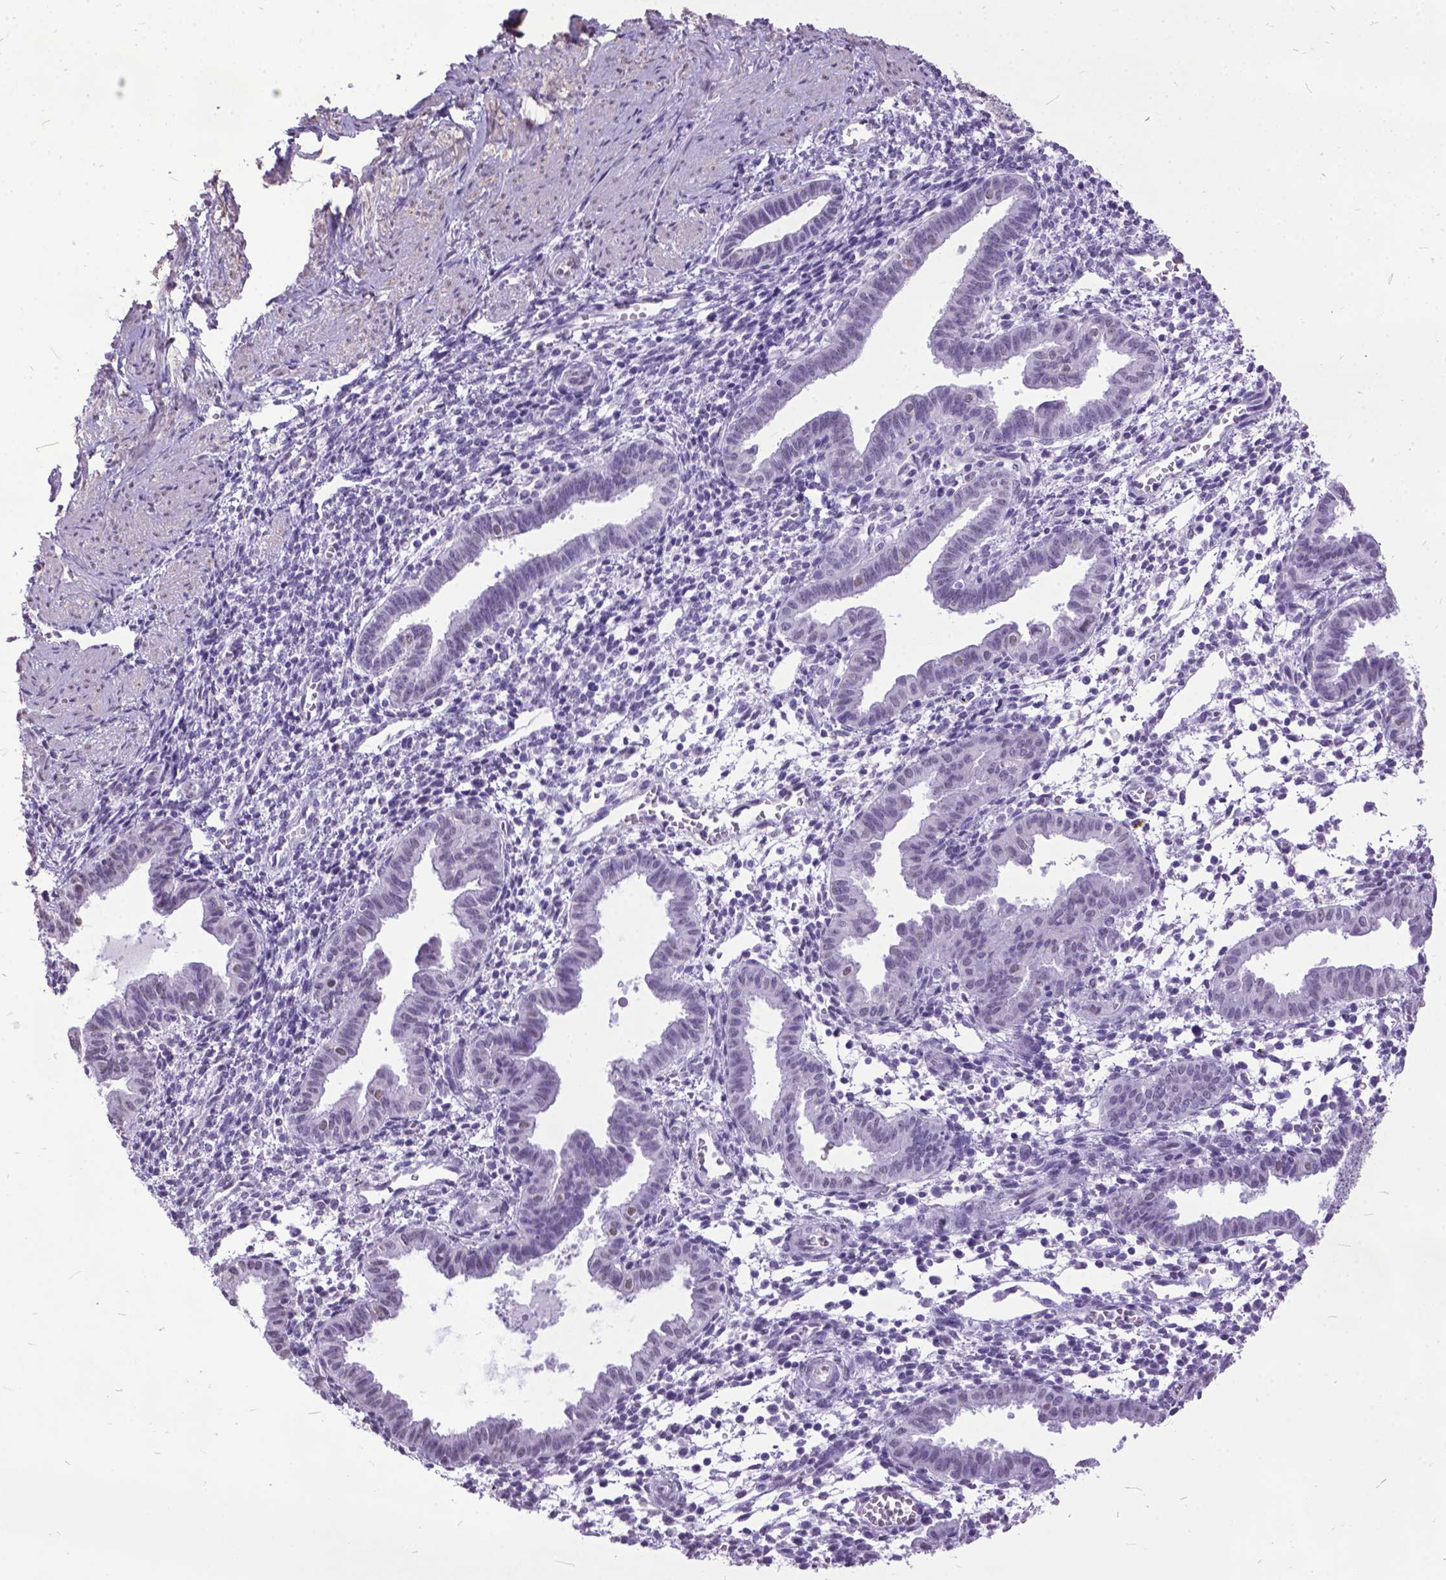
{"staining": {"intensity": "negative", "quantity": "none", "location": "none"}, "tissue": "endometrium", "cell_type": "Cells in endometrial stroma", "image_type": "normal", "snomed": [{"axis": "morphology", "description": "Normal tissue, NOS"}, {"axis": "topography", "description": "Endometrium"}], "caption": "Normal endometrium was stained to show a protein in brown. There is no significant staining in cells in endometrial stroma. Nuclei are stained in blue.", "gene": "MARCHF10", "patient": {"sex": "female", "age": 37}}